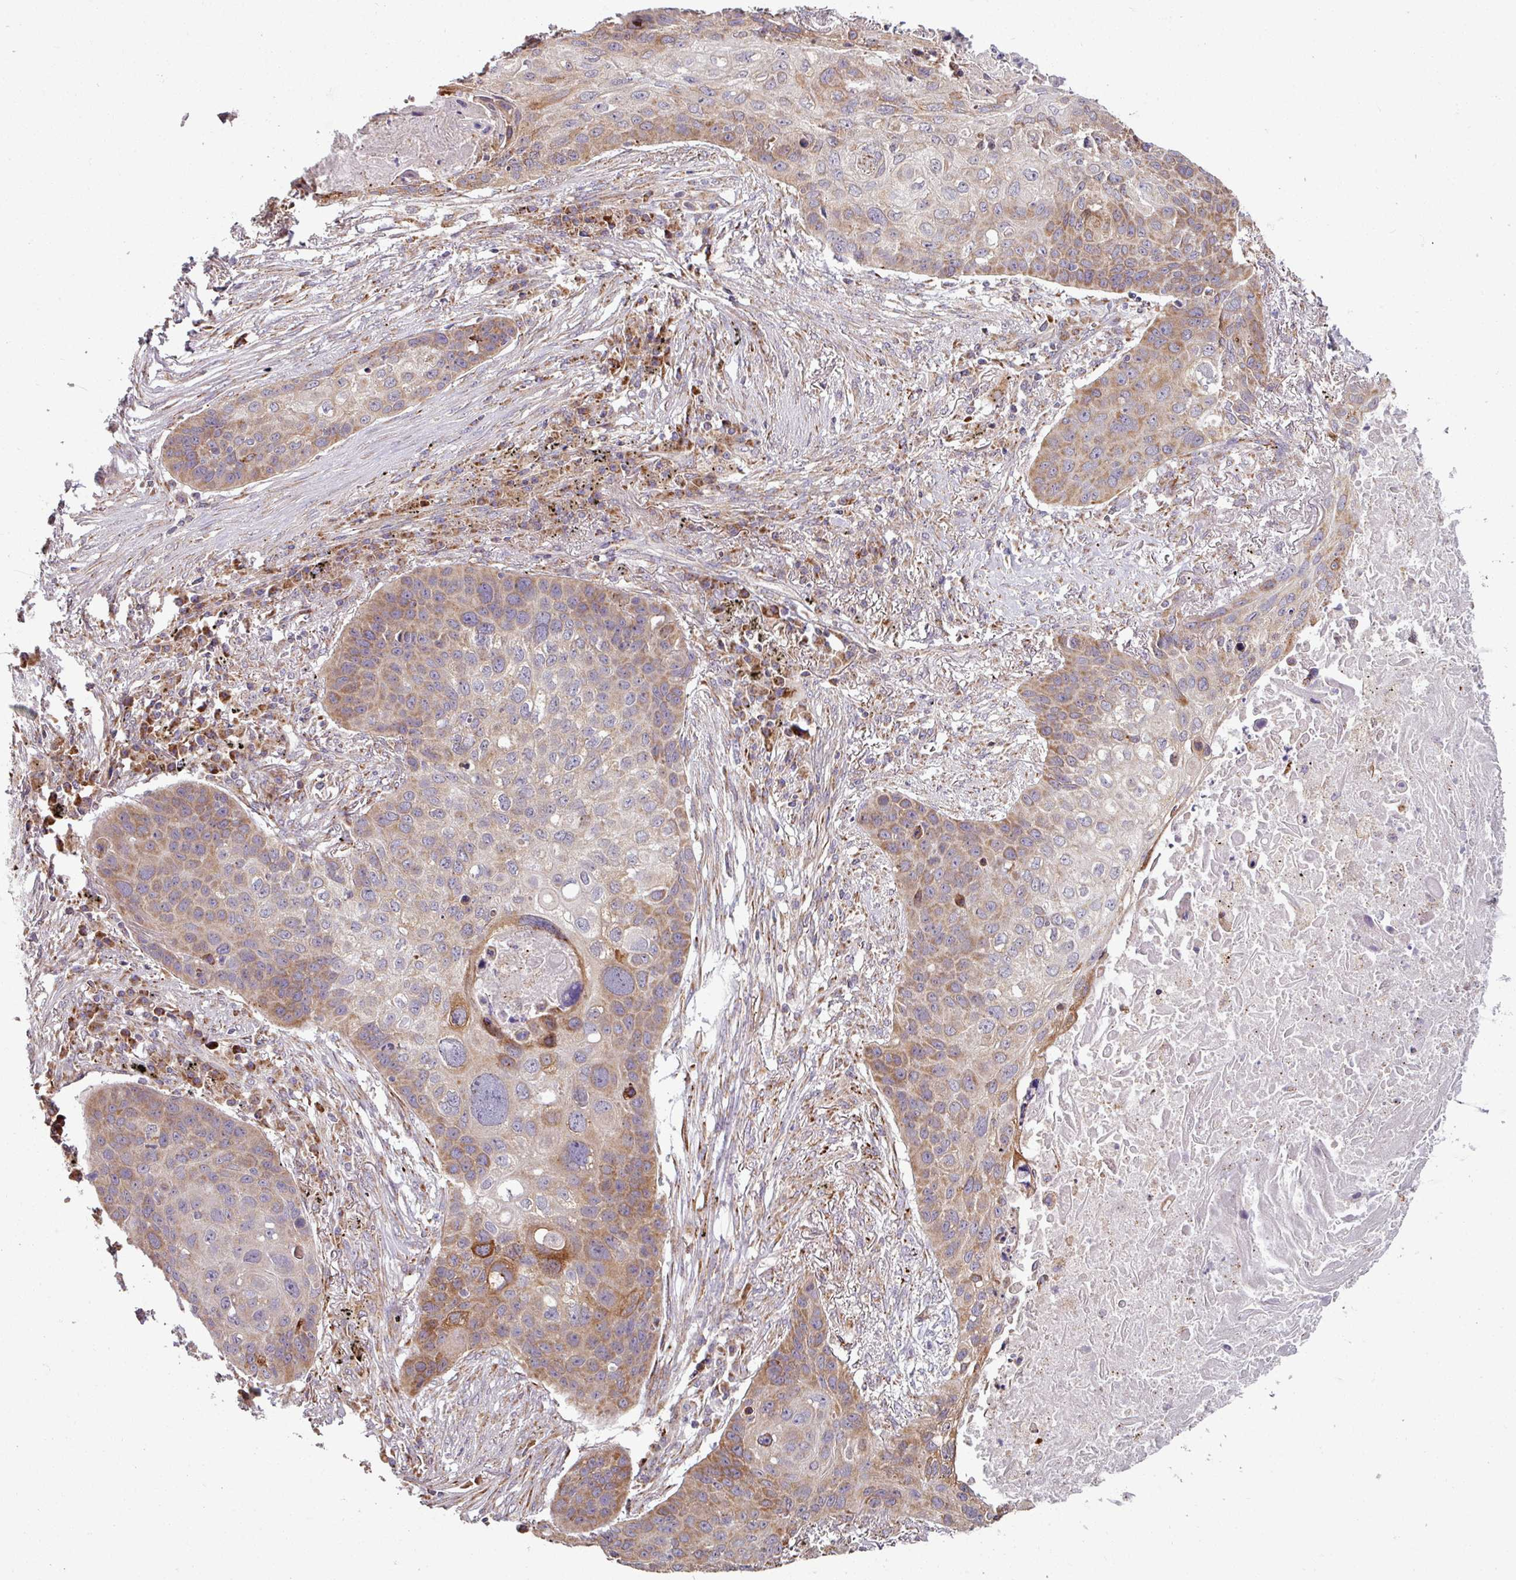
{"staining": {"intensity": "moderate", "quantity": "25%-75%", "location": "cytoplasmic/membranous"}, "tissue": "lung cancer", "cell_type": "Tumor cells", "image_type": "cancer", "snomed": [{"axis": "morphology", "description": "Squamous cell carcinoma, NOS"}, {"axis": "topography", "description": "Lung"}], "caption": "A brown stain highlights moderate cytoplasmic/membranous positivity of a protein in human squamous cell carcinoma (lung) tumor cells. (DAB (3,3'-diaminobenzidine) = brown stain, brightfield microscopy at high magnification).", "gene": "MAGT1", "patient": {"sex": "female", "age": 63}}